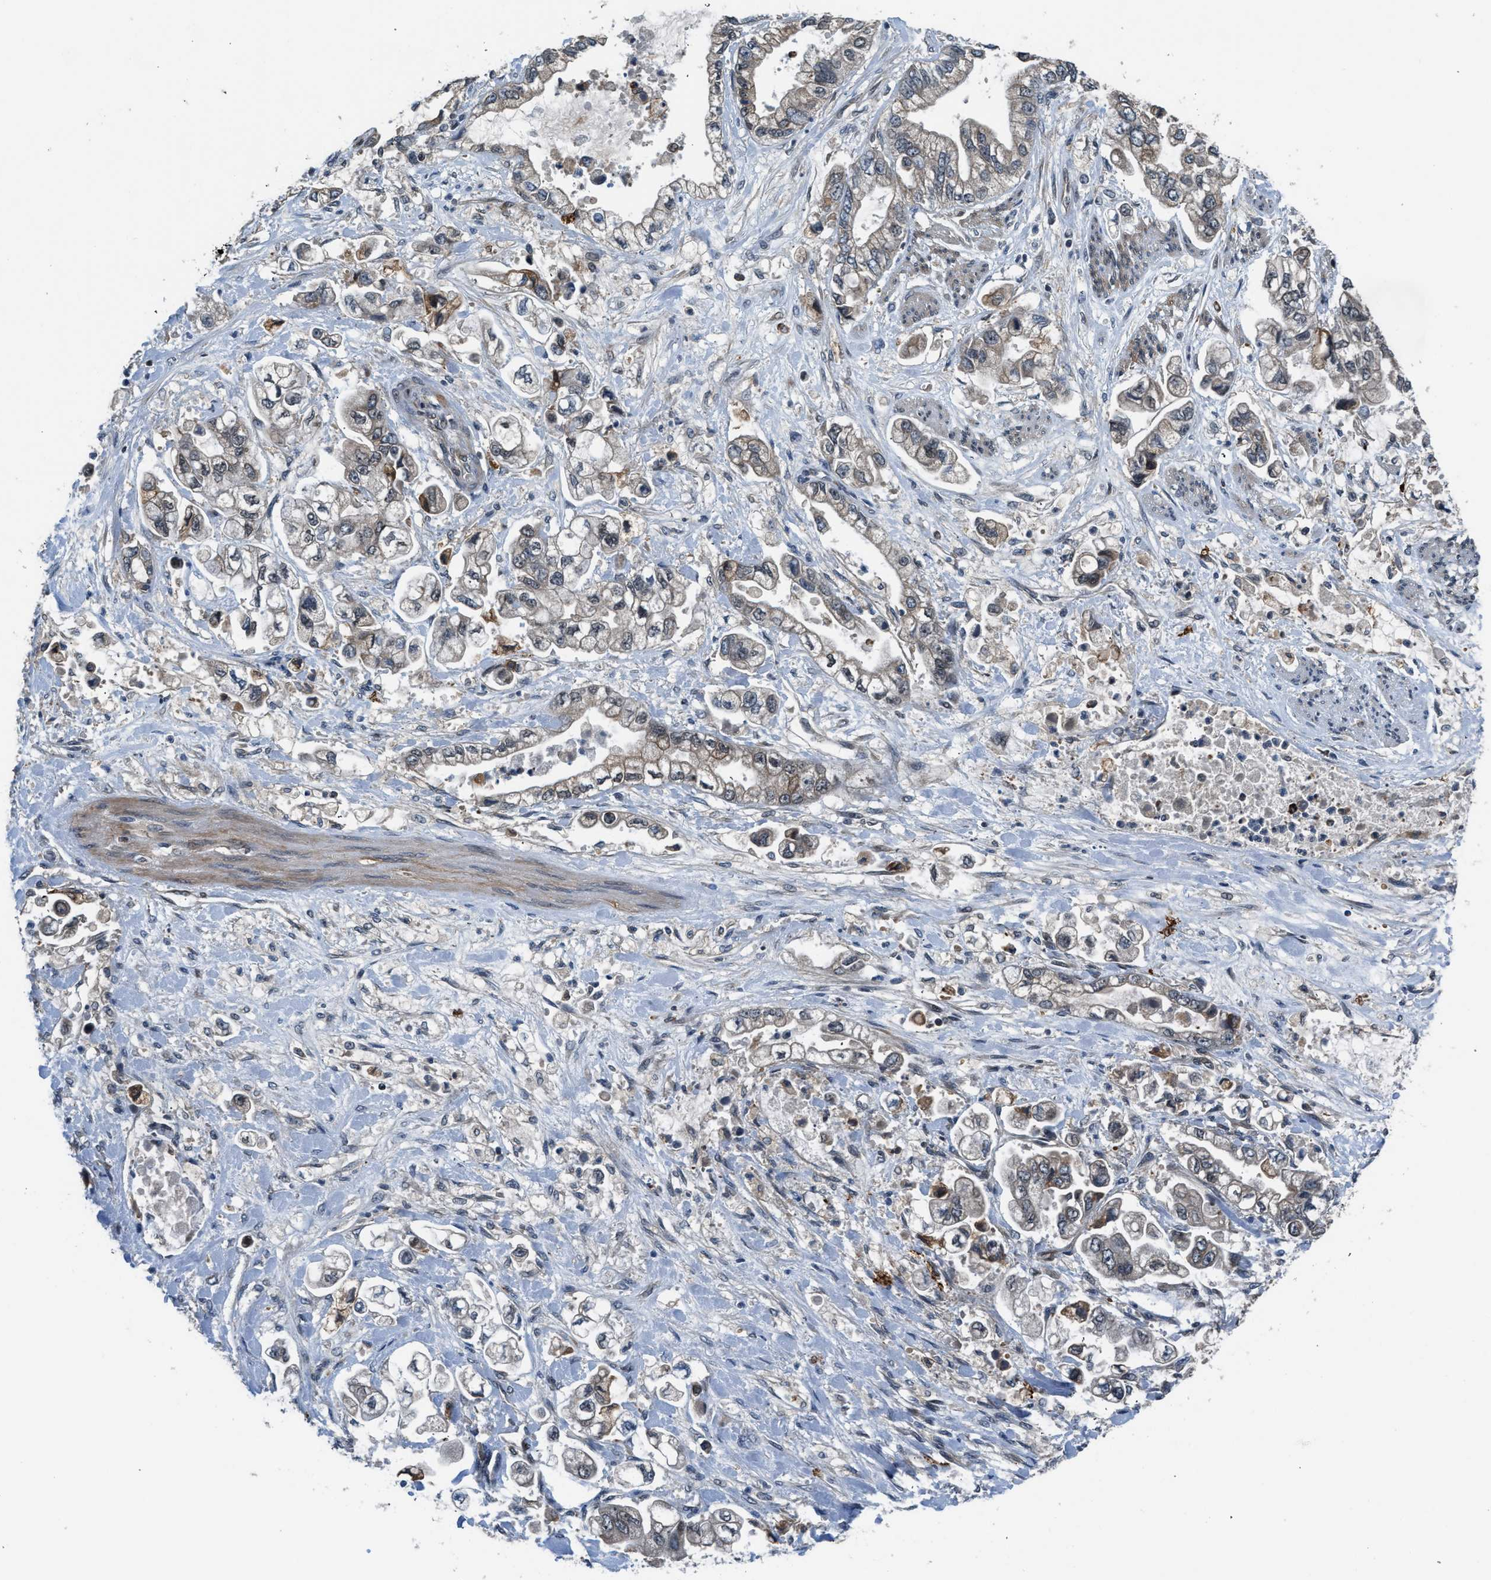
{"staining": {"intensity": "weak", "quantity": "<25%", "location": "cytoplasmic/membranous"}, "tissue": "stomach cancer", "cell_type": "Tumor cells", "image_type": "cancer", "snomed": [{"axis": "morphology", "description": "Normal tissue, NOS"}, {"axis": "morphology", "description": "Adenocarcinoma, NOS"}, {"axis": "topography", "description": "Stomach"}], "caption": "A high-resolution micrograph shows IHC staining of stomach cancer, which demonstrates no significant positivity in tumor cells.", "gene": "RETREG3", "patient": {"sex": "male", "age": 62}}